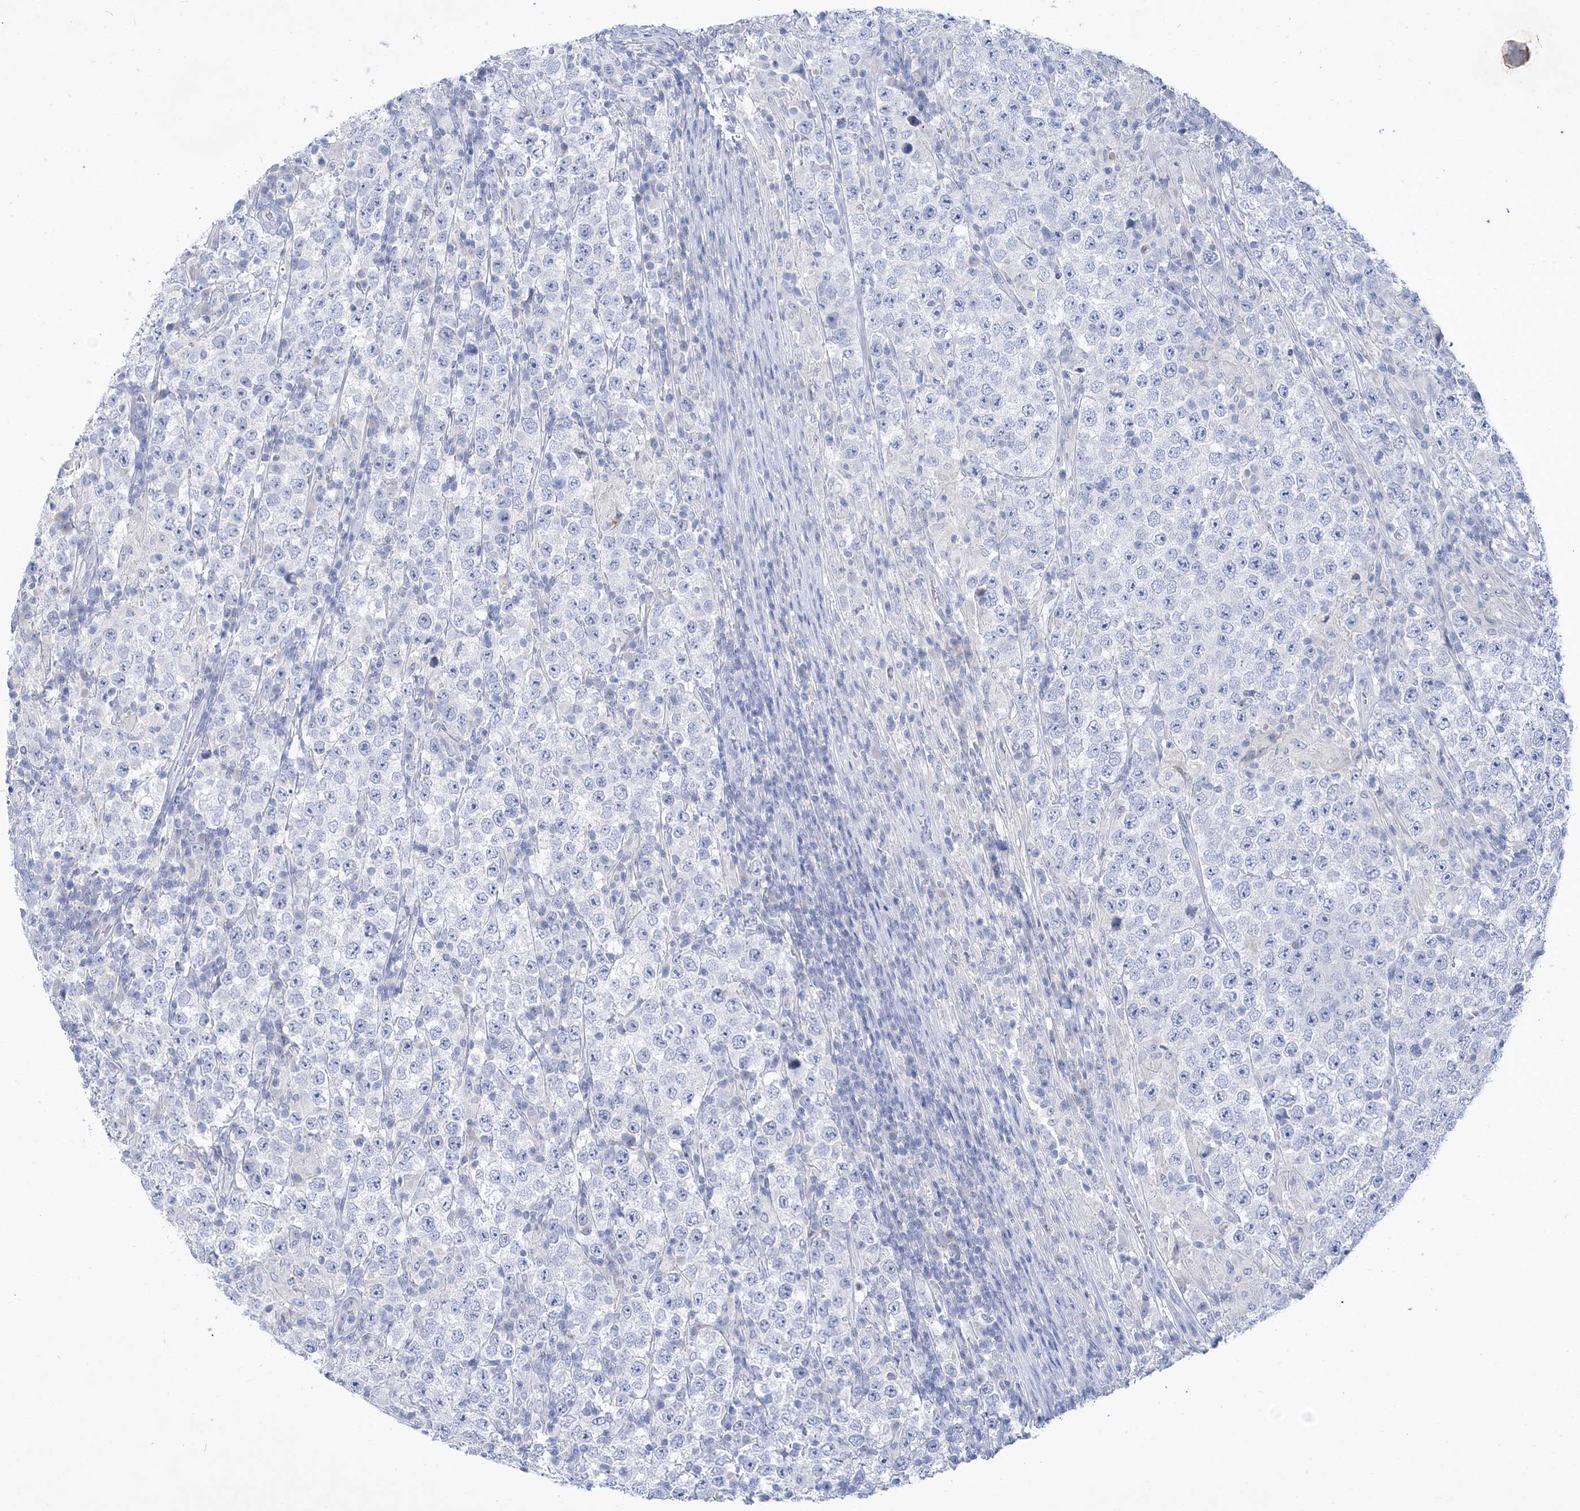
{"staining": {"intensity": "negative", "quantity": "none", "location": "none"}, "tissue": "testis cancer", "cell_type": "Tumor cells", "image_type": "cancer", "snomed": [{"axis": "morphology", "description": "Normal tissue, NOS"}, {"axis": "morphology", "description": "Urothelial carcinoma, High grade"}, {"axis": "morphology", "description": "Seminoma, NOS"}, {"axis": "morphology", "description": "Carcinoma, Embryonal, NOS"}, {"axis": "topography", "description": "Urinary bladder"}, {"axis": "topography", "description": "Testis"}], "caption": "This is an immunohistochemistry photomicrograph of seminoma (testis). There is no expression in tumor cells.", "gene": "COPS8", "patient": {"sex": "male", "age": 41}}